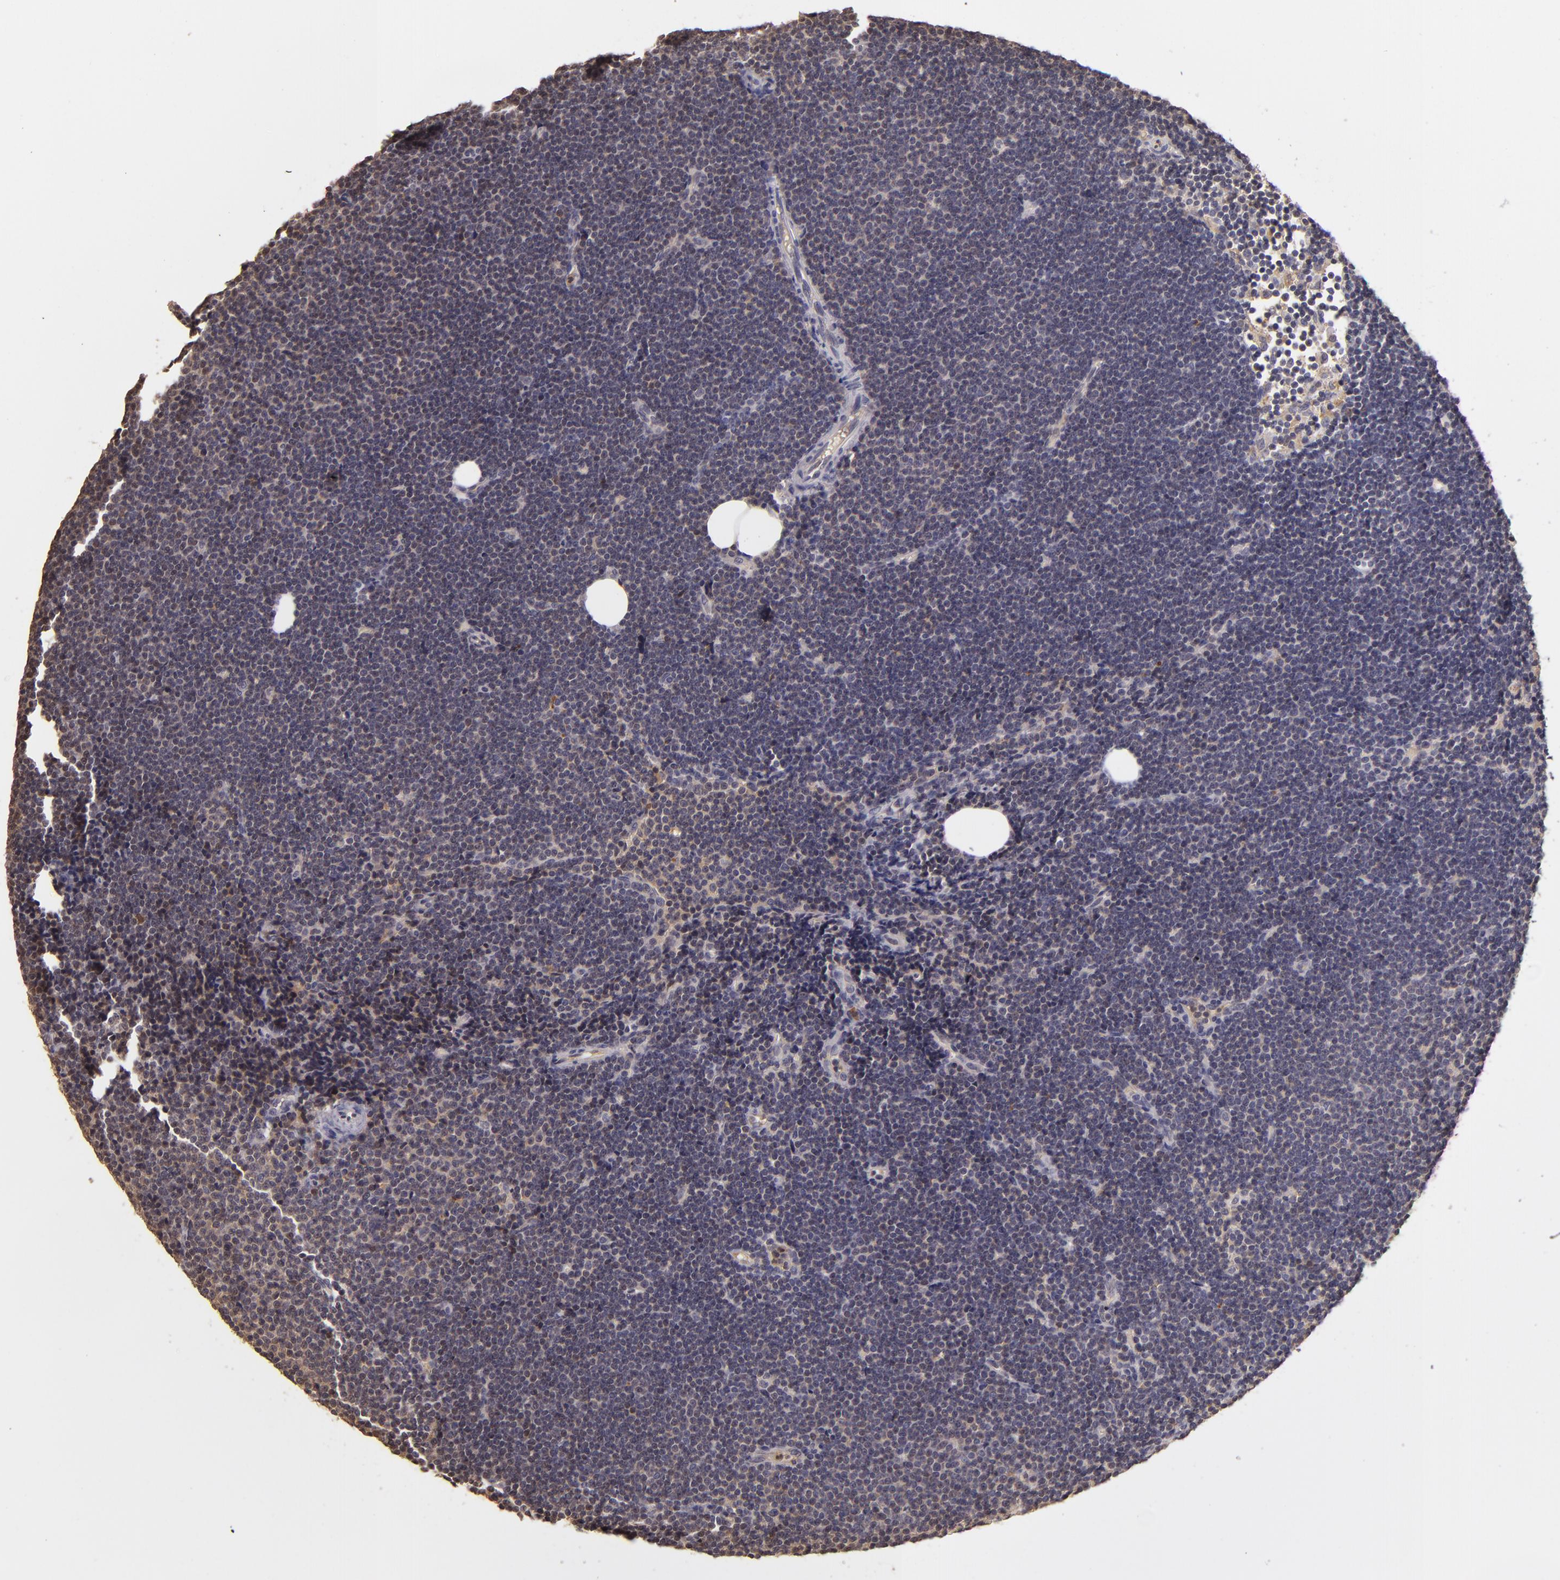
{"staining": {"intensity": "negative", "quantity": "none", "location": "none"}, "tissue": "lymphoma", "cell_type": "Tumor cells", "image_type": "cancer", "snomed": [{"axis": "morphology", "description": "Malignant lymphoma, non-Hodgkin's type, Low grade"}, {"axis": "topography", "description": "Lymph node"}], "caption": "IHC image of neoplastic tissue: lymphoma stained with DAB (3,3'-diaminobenzidine) reveals no significant protein staining in tumor cells.", "gene": "LRG1", "patient": {"sex": "female", "age": 73}}